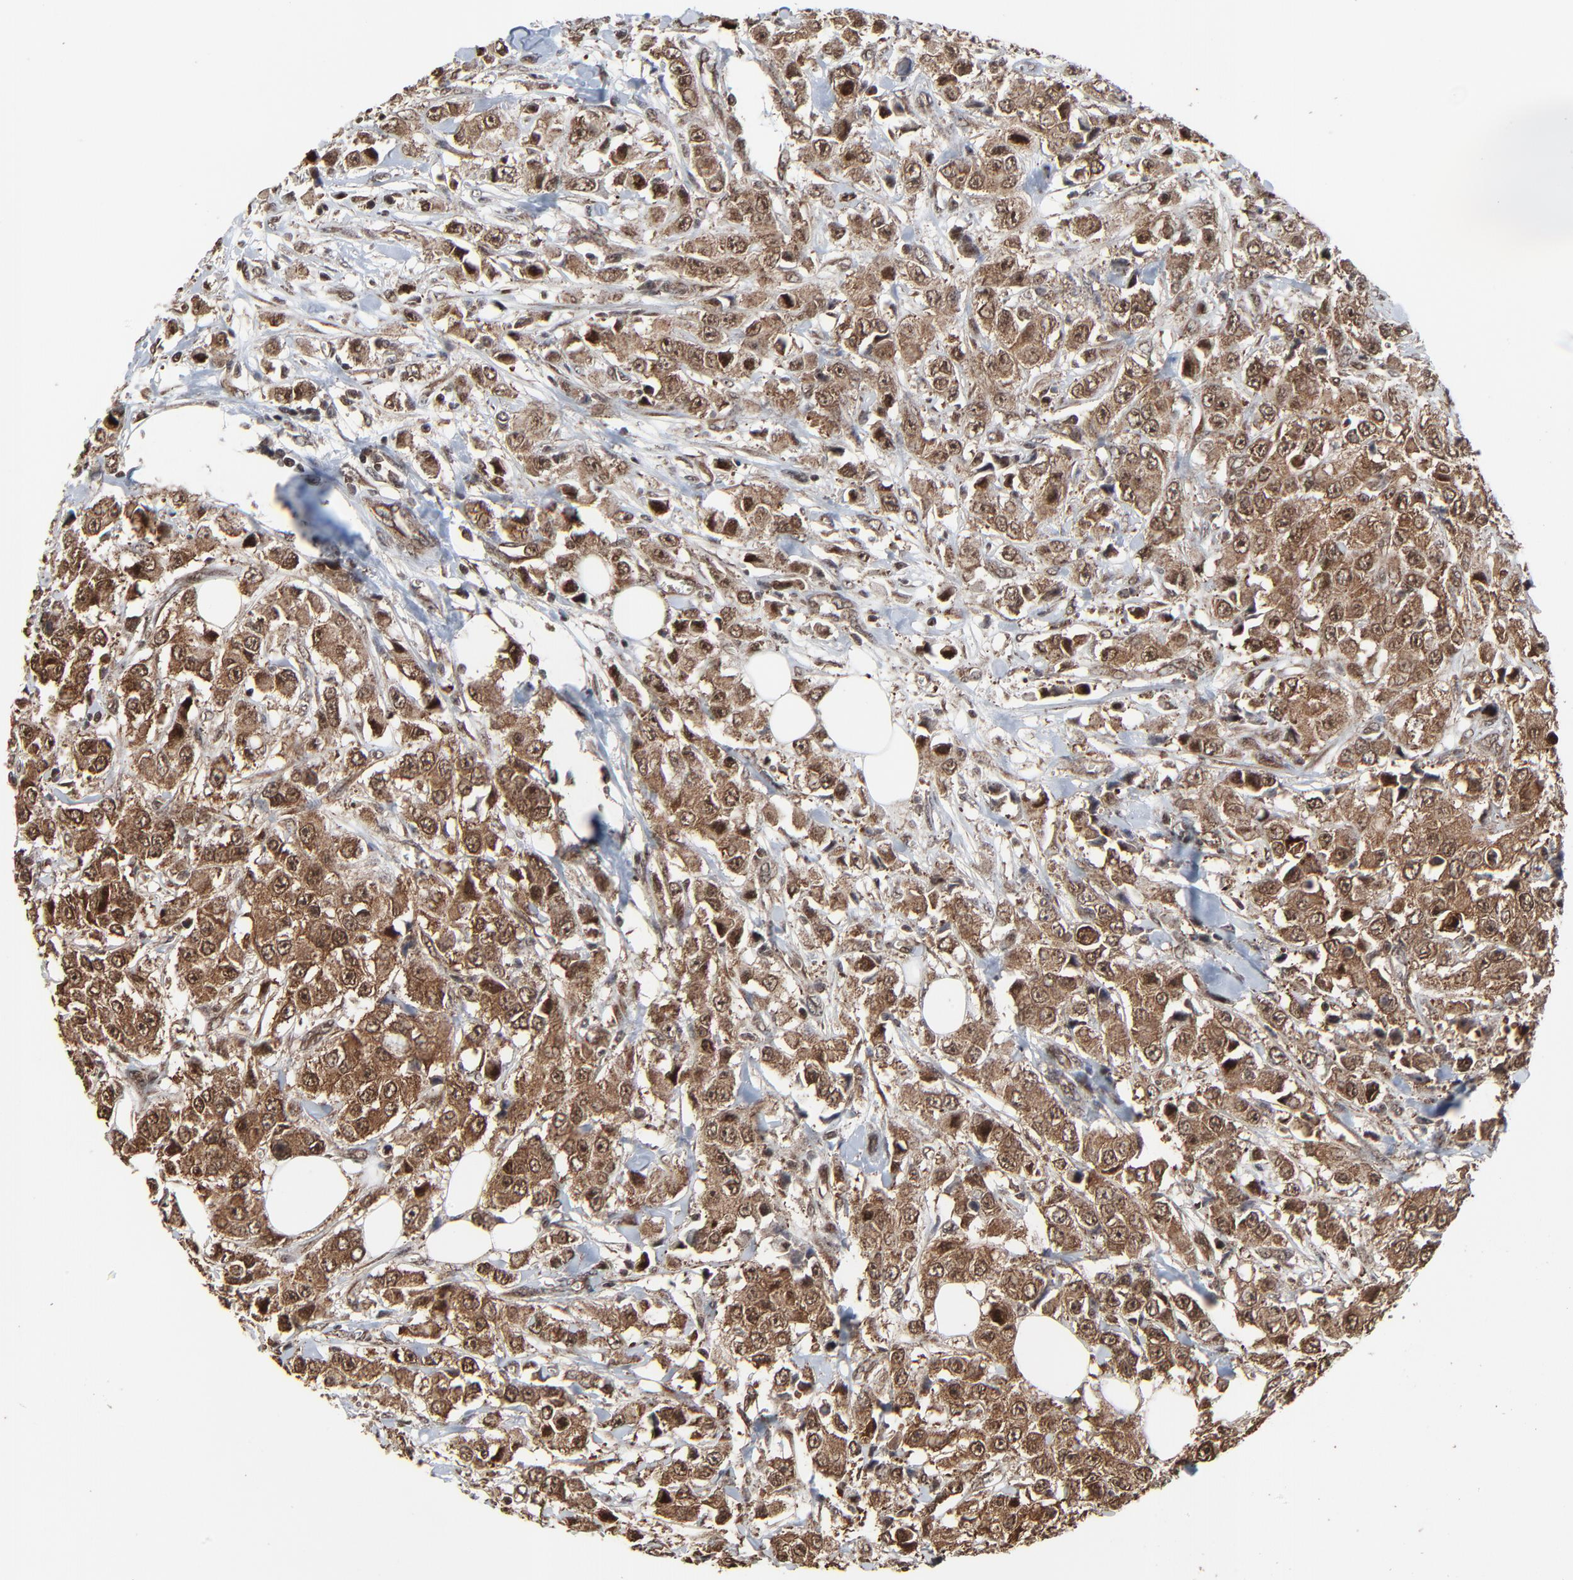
{"staining": {"intensity": "moderate", "quantity": ">75%", "location": "cytoplasmic/membranous"}, "tissue": "breast cancer", "cell_type": "Tumor cells", "image_type": "cancer", "snomed": [{"axis": "morphology", "description": "Duct carcinoma"}, {"axis": "topography", "description": "Breast"}], "caption": "A brown stain labels moderate cytoplasmic/membranous staining of a protein in breast invasive ductal carcinoma tumor cells. The staining was performed using DAB, with brown indicating positive protein expression. Nuclei are stained blue with hematoxylin.", "gene": "RHOJ", "patient": {"sex": "female", "age": 58}}